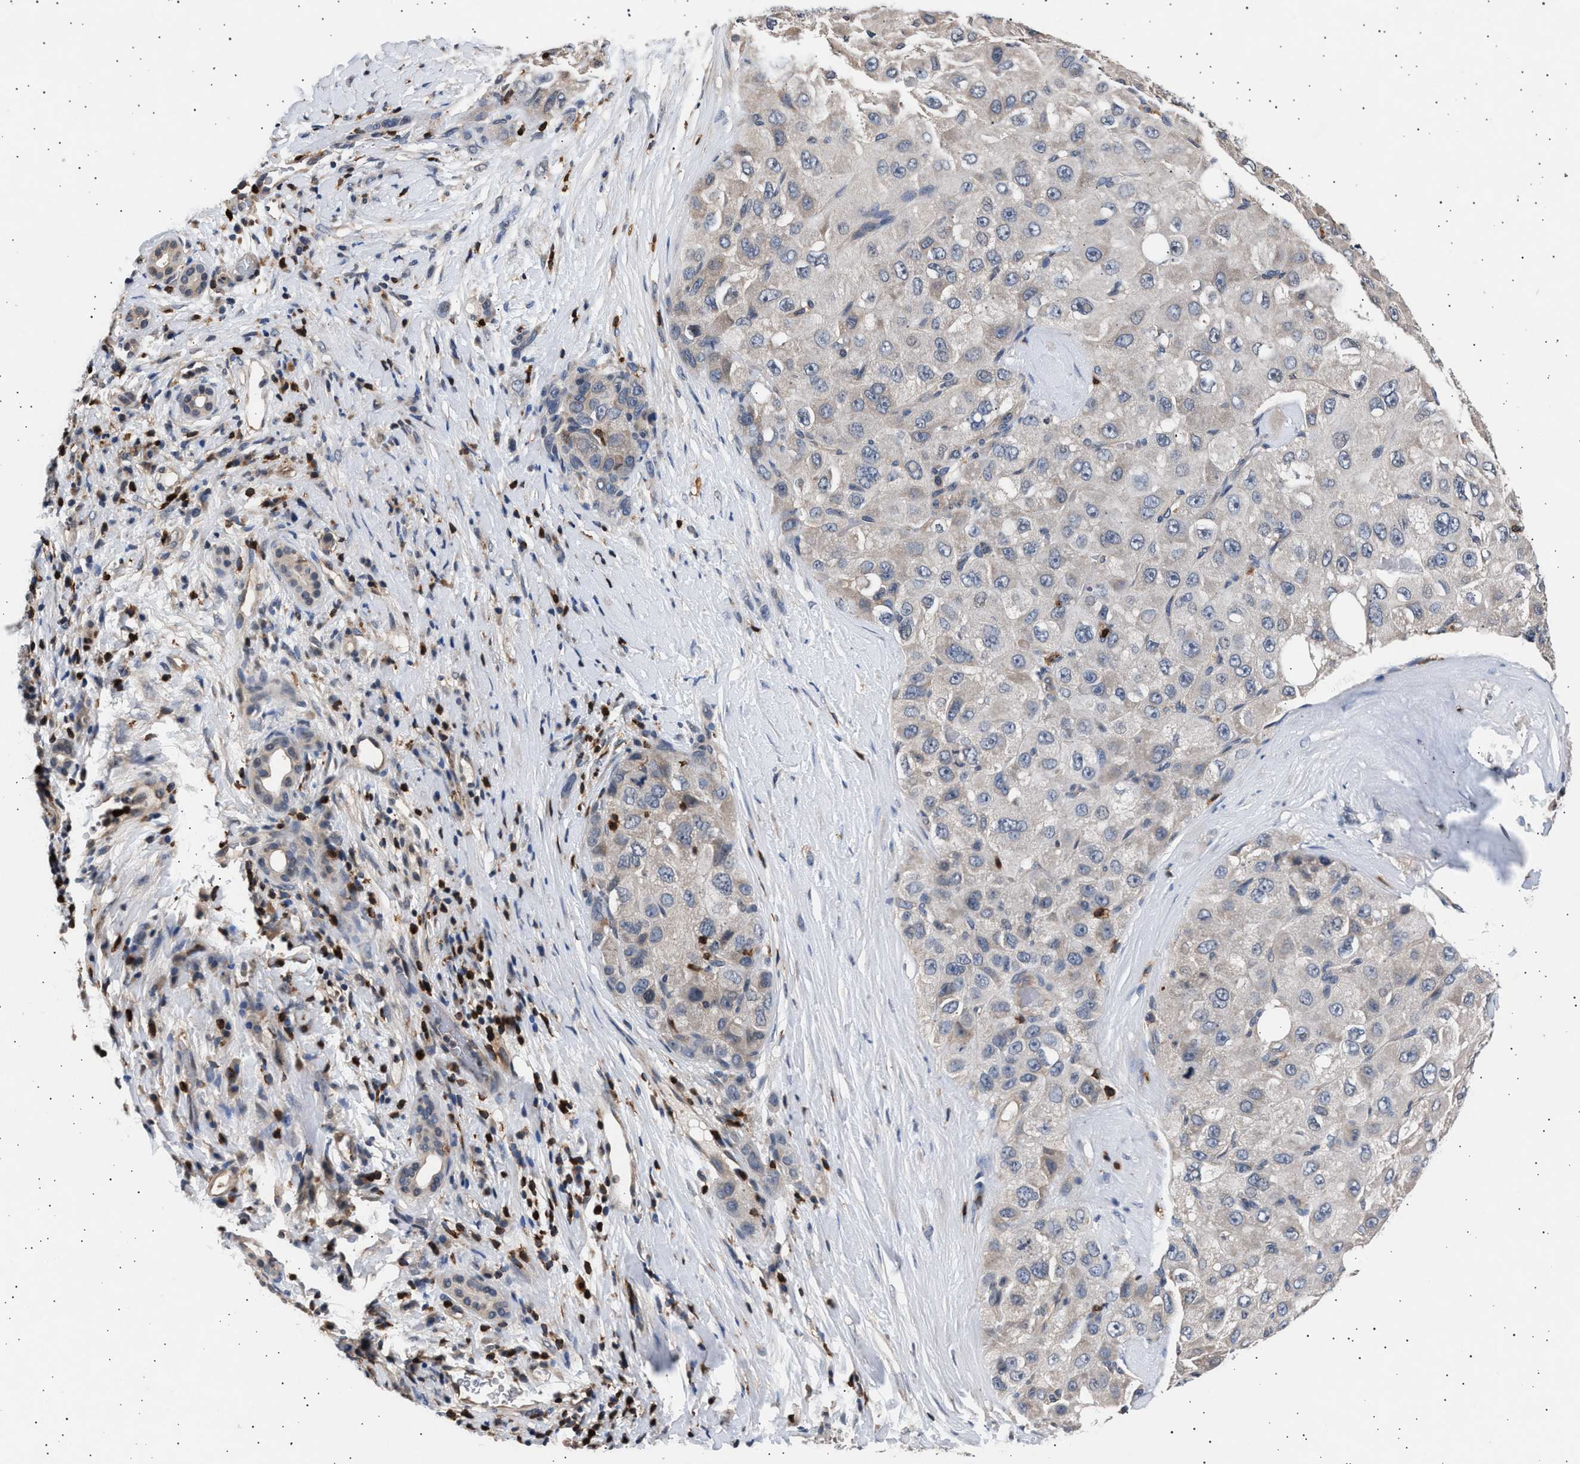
{"staining": {"intensity": "negative", "quantity": "none", "location": "none"}, "tissue": "liver cancer", "cell_type": "Tumor cells", "image_type": "cancer", "snomed": [{"axis": "morphology", "description": "Carcinoma, Hepatocellular, NOS"}, {"axis": "topography", "description": "Liver"}], "caption": "Tumor cells show no significant protein positivity in liver hepatocellular carcinoma.", "gene": "GRAP2", "patient": {"sex": "male", "age": 80}}